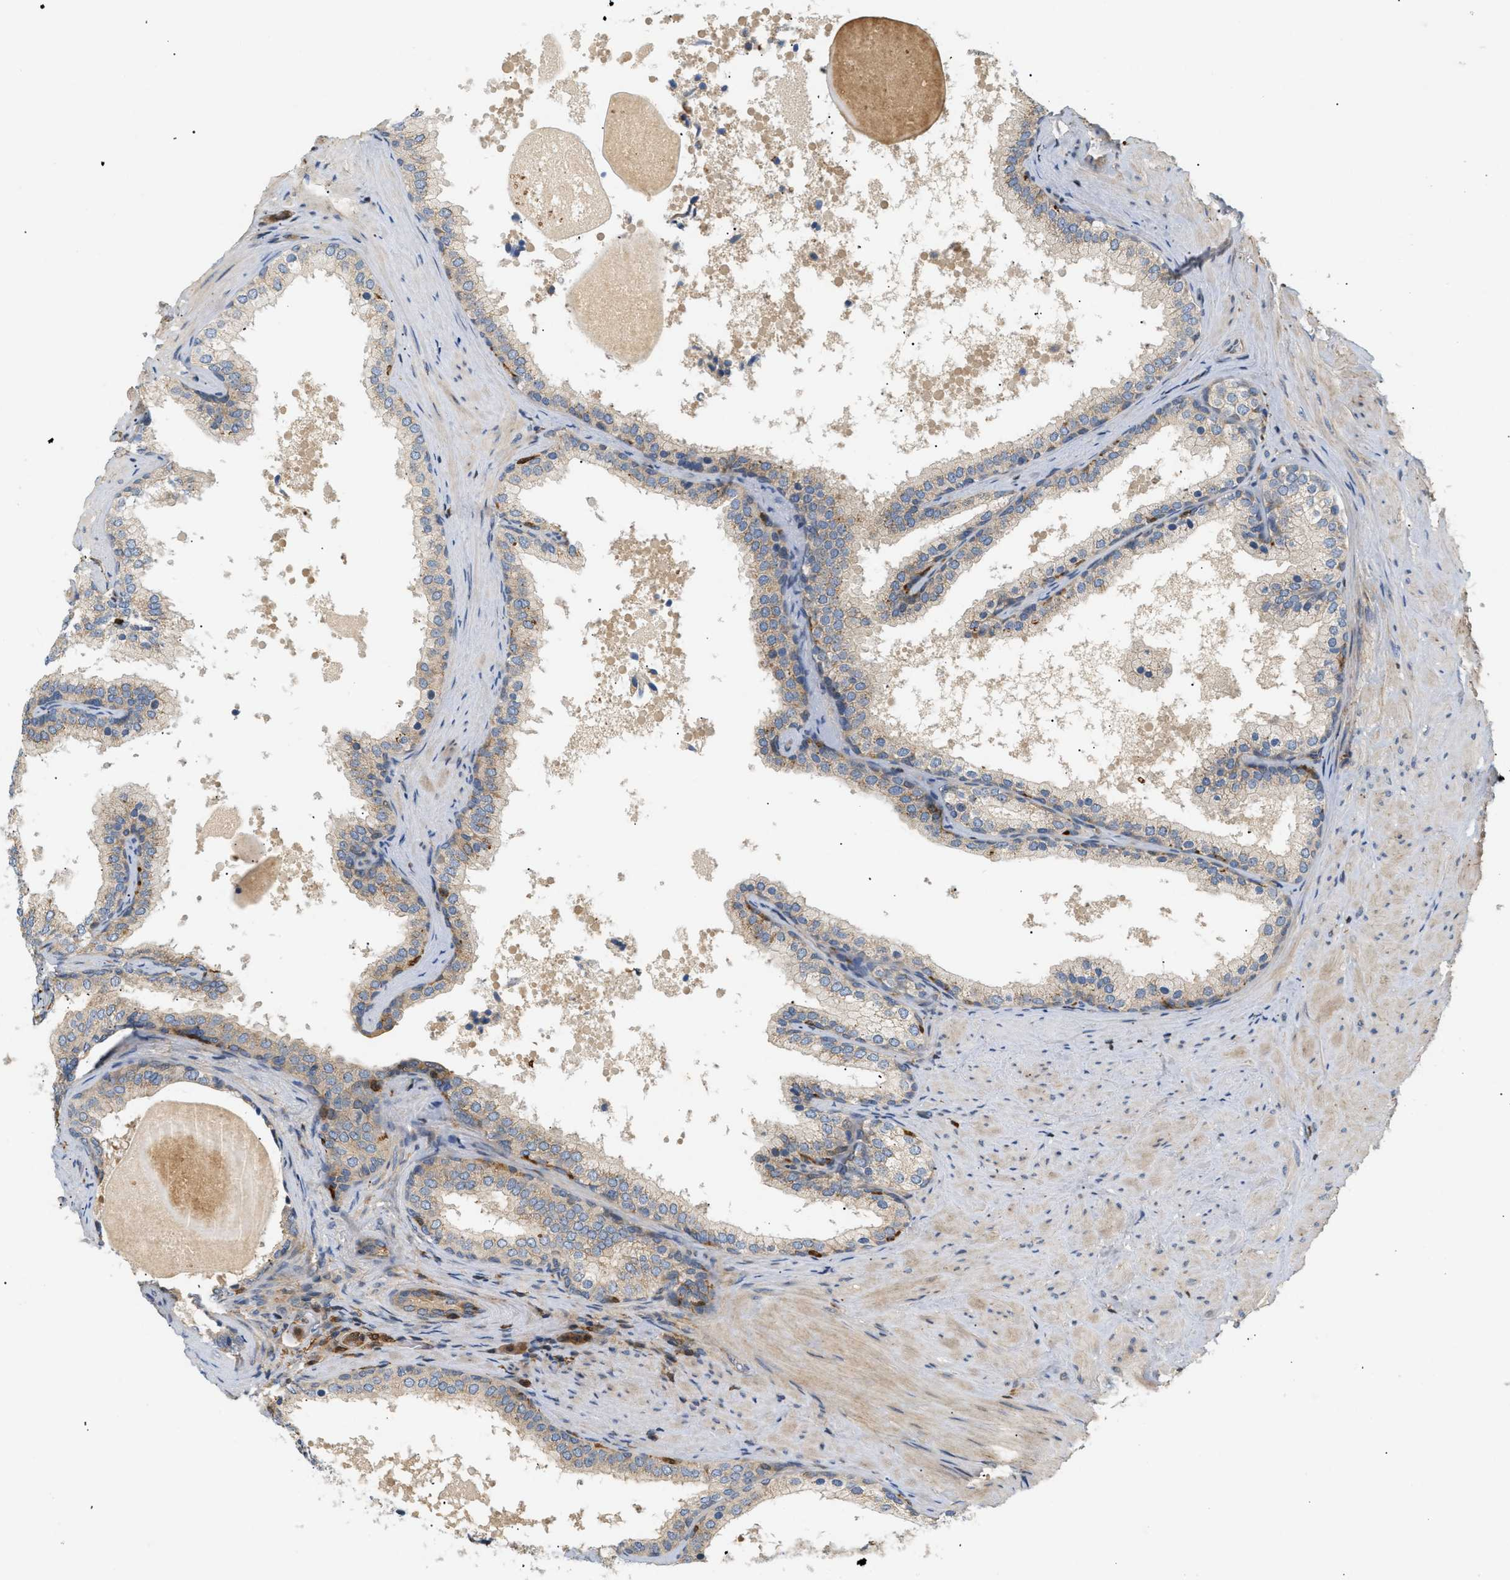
{"staining": {"intensity": "weak", "quantity": "<25%", "location": "cytoplasmic/membranous"}, "tissue": "prostate cancer", "cell_type": "Tumor cells", "image_type": "cancer", "snomed": [{"axis": "morphology", "description": "Adenocarcinoma, Low grade"}, {"axis": "topography", "description": "Prostate"}], "caption": "Protein analysis of adenocarcinoma (low-grade) (prostate) reveals no significant staining in tumor cells.", "gene": "FARS2", "patient": {"sex": "male", "age": 69}}